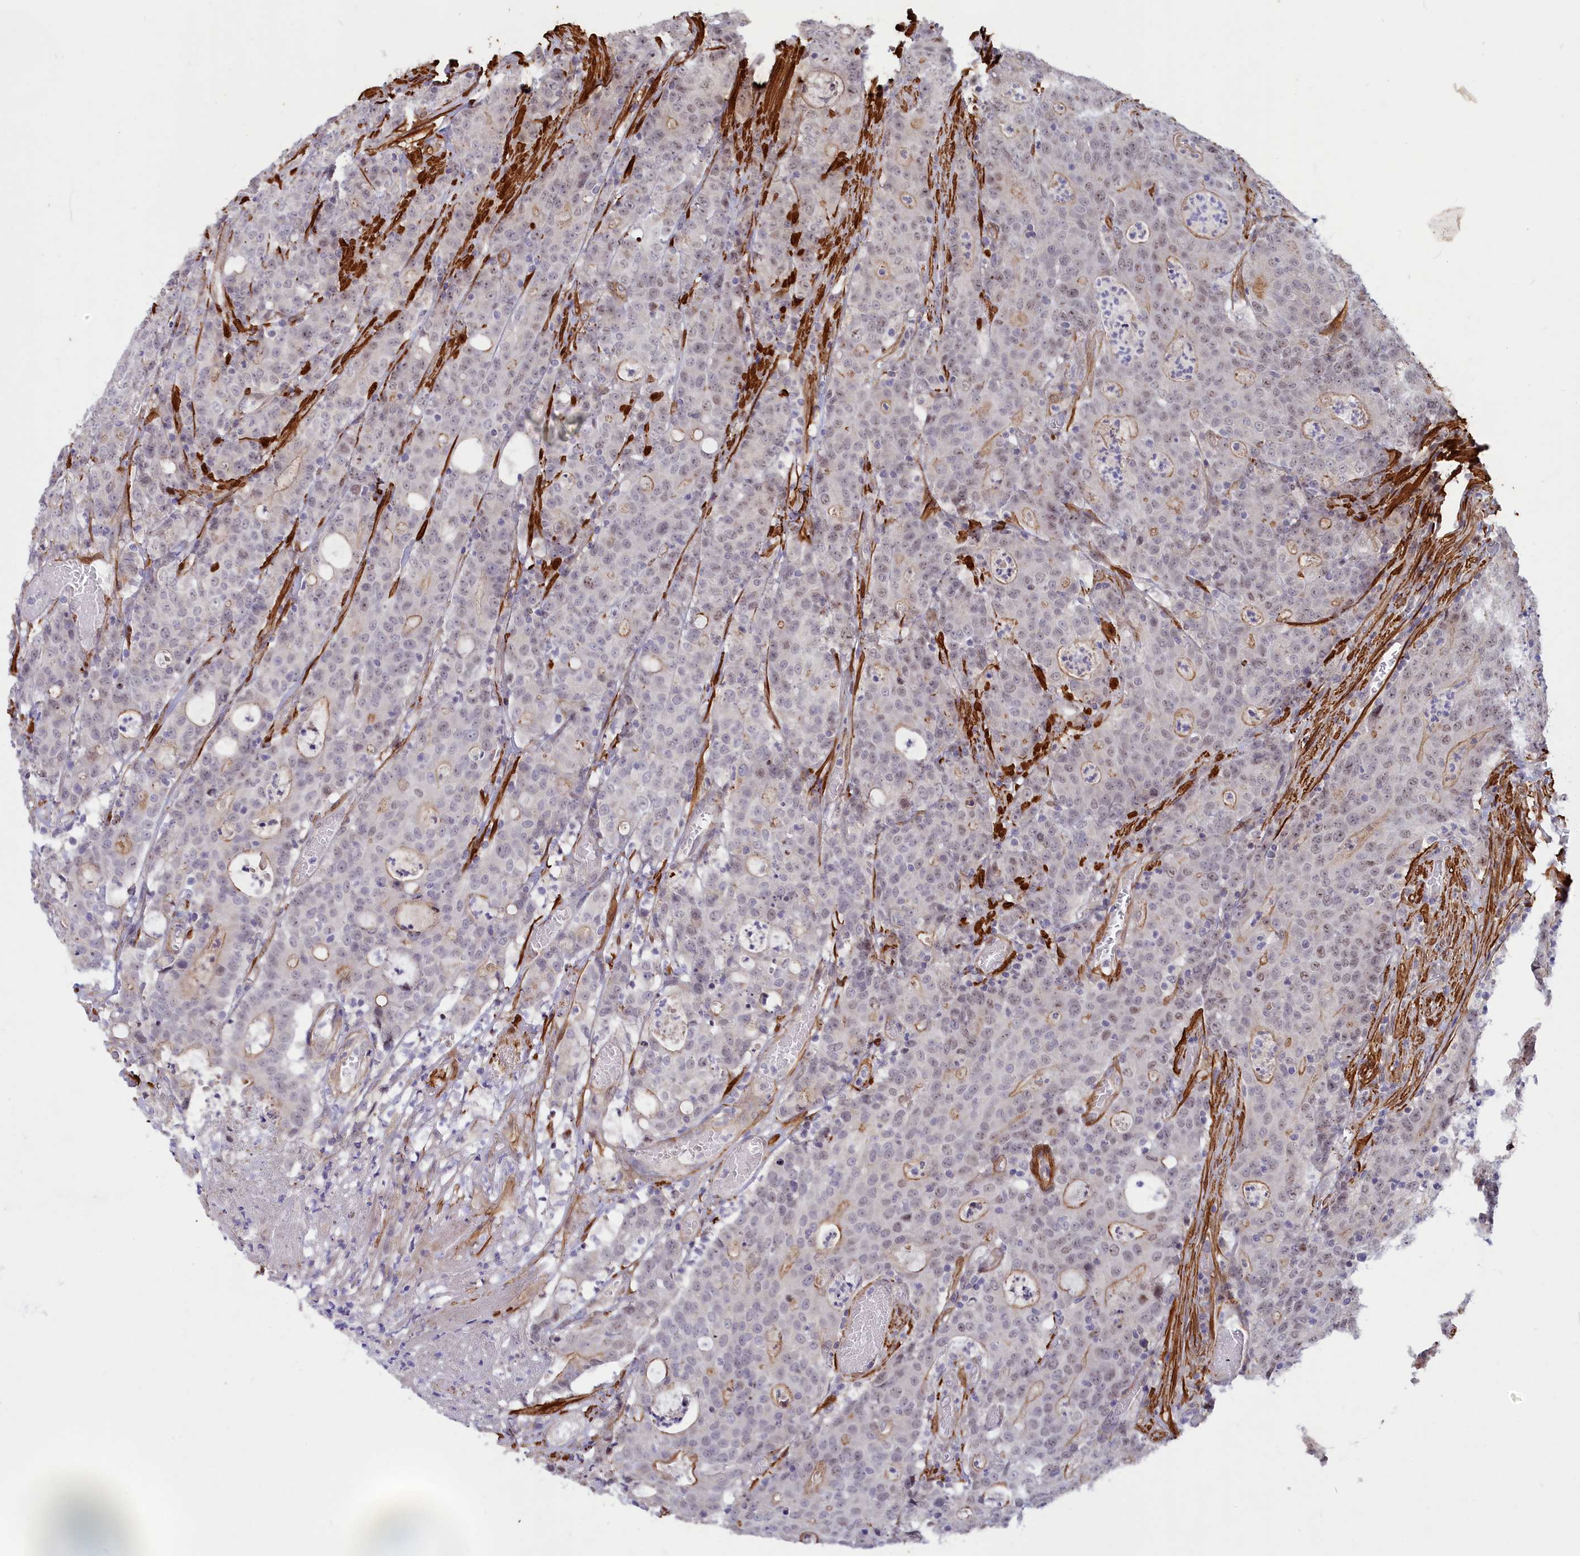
{"staining": {"intensity": "moderate", "quantity": "<25%", "location": "cytoplasmic/membranous,nuclear"}, "tissue": "colorectal cancer", "cell_type": "Tumor cells", "image_type": "cancer", "snomed": [{"axis": "morphology", "description": "Adenocarcinoma, NOS"}, {"axis": "topography", "description": "Colon"}], "caption": "Adenocarcinoma (colorectal) stained for a protein (brown) displays moderate cytoplasmic/membranous and nuclear positive expression in about <25% of tumor cells.", "gene": "CCDC154", "patient": {"sex": "male", "age": 83}}